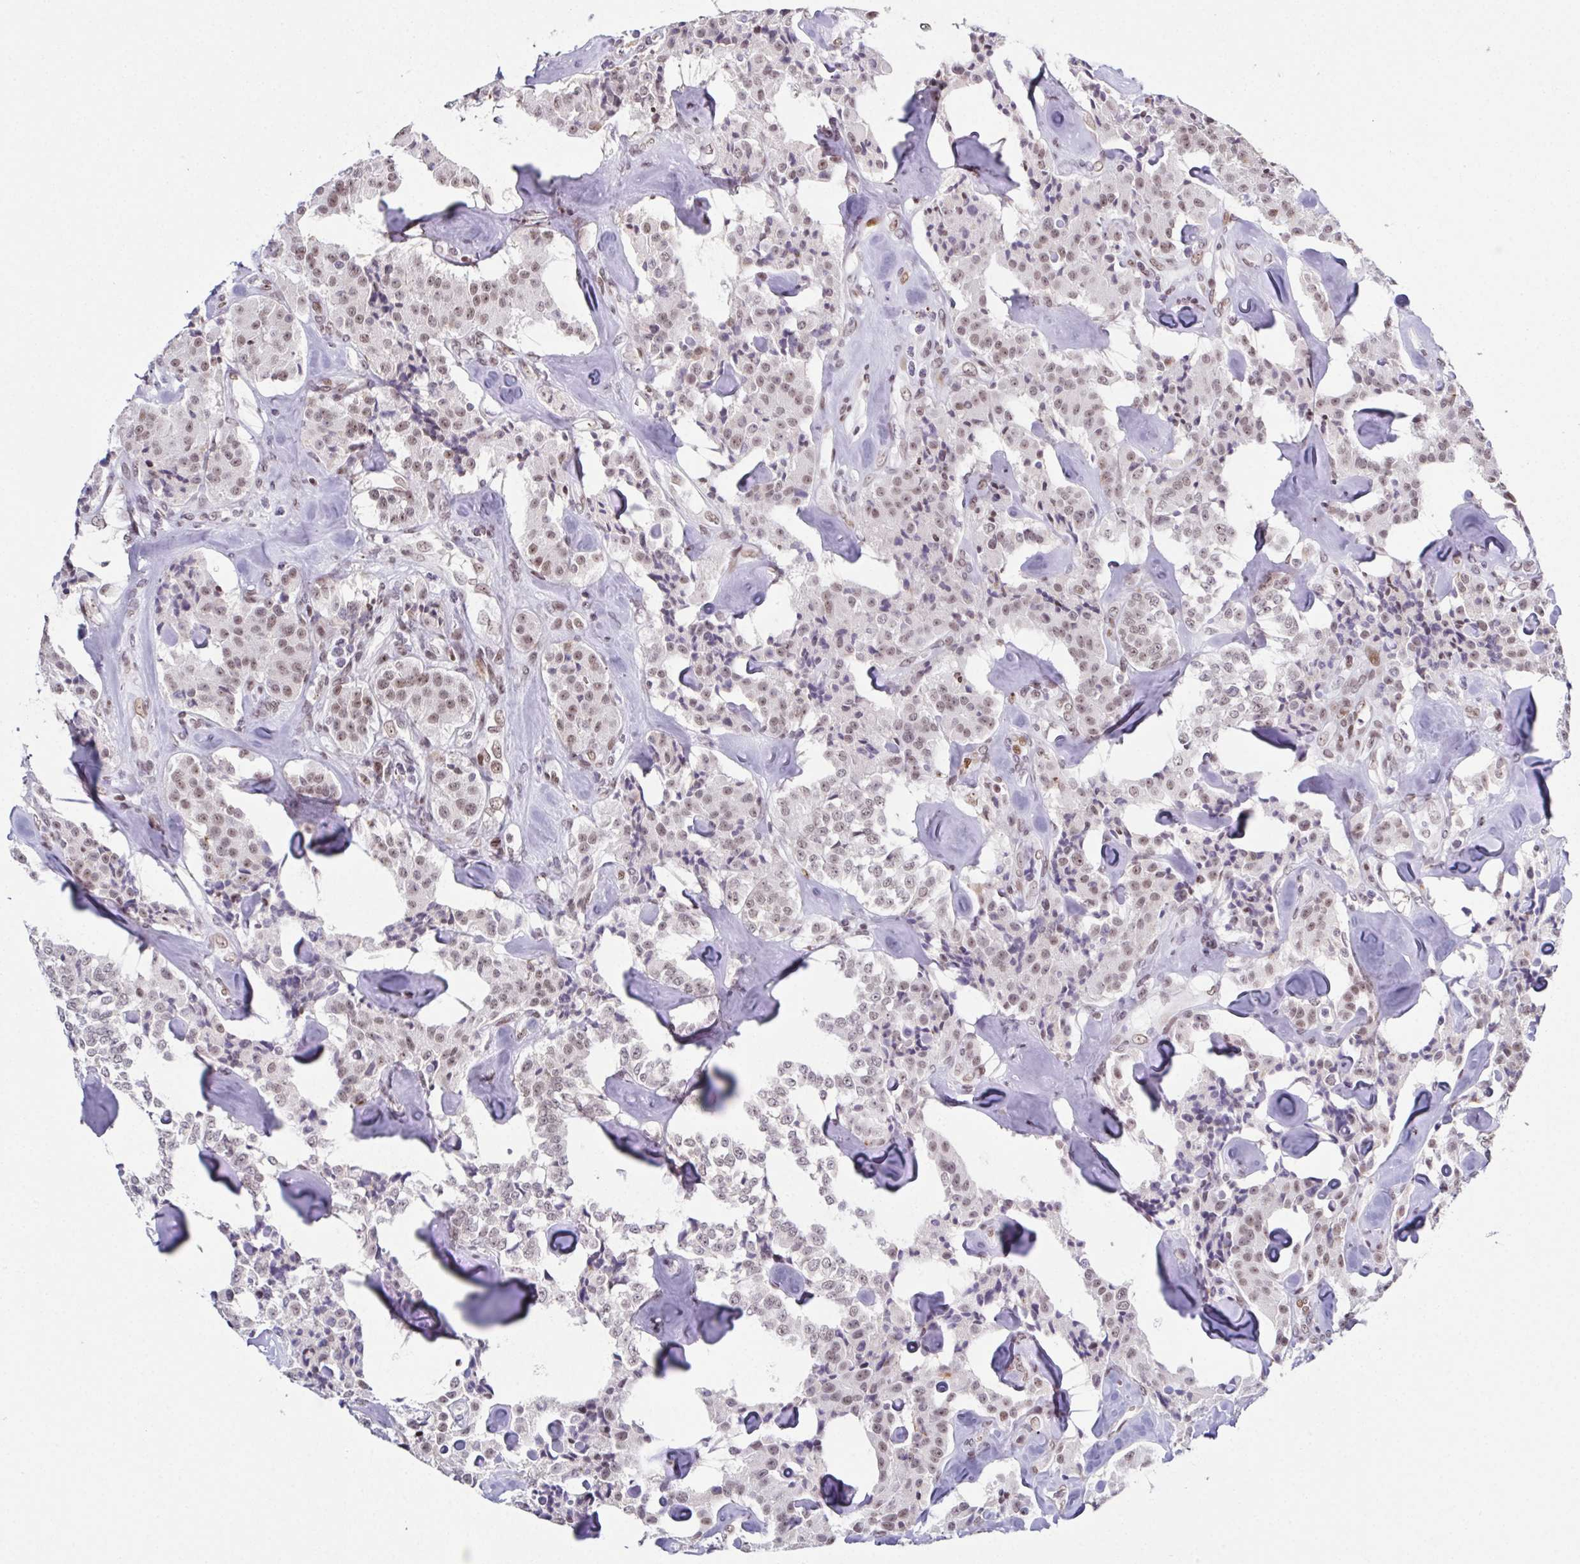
{"staining": {"intensity": "weak", "quantity": "25%-75%", "location": "nuclear"}, "tissue": "carcinoid", "cell_type": "Tumor cells", "image_type": "cancer", "snomed": [{"axis": "morphology", "description": "Carcinoid, malignant, NOS"}, {"axis": "topography", "description": "Pancreas"}], "caption": "Weak nuclear protein positivity is seen in approximately 25%-75% of tumor cells in carcinoid.", "gene": "RB1", "patient": {"sex": "male", "age": 41}}